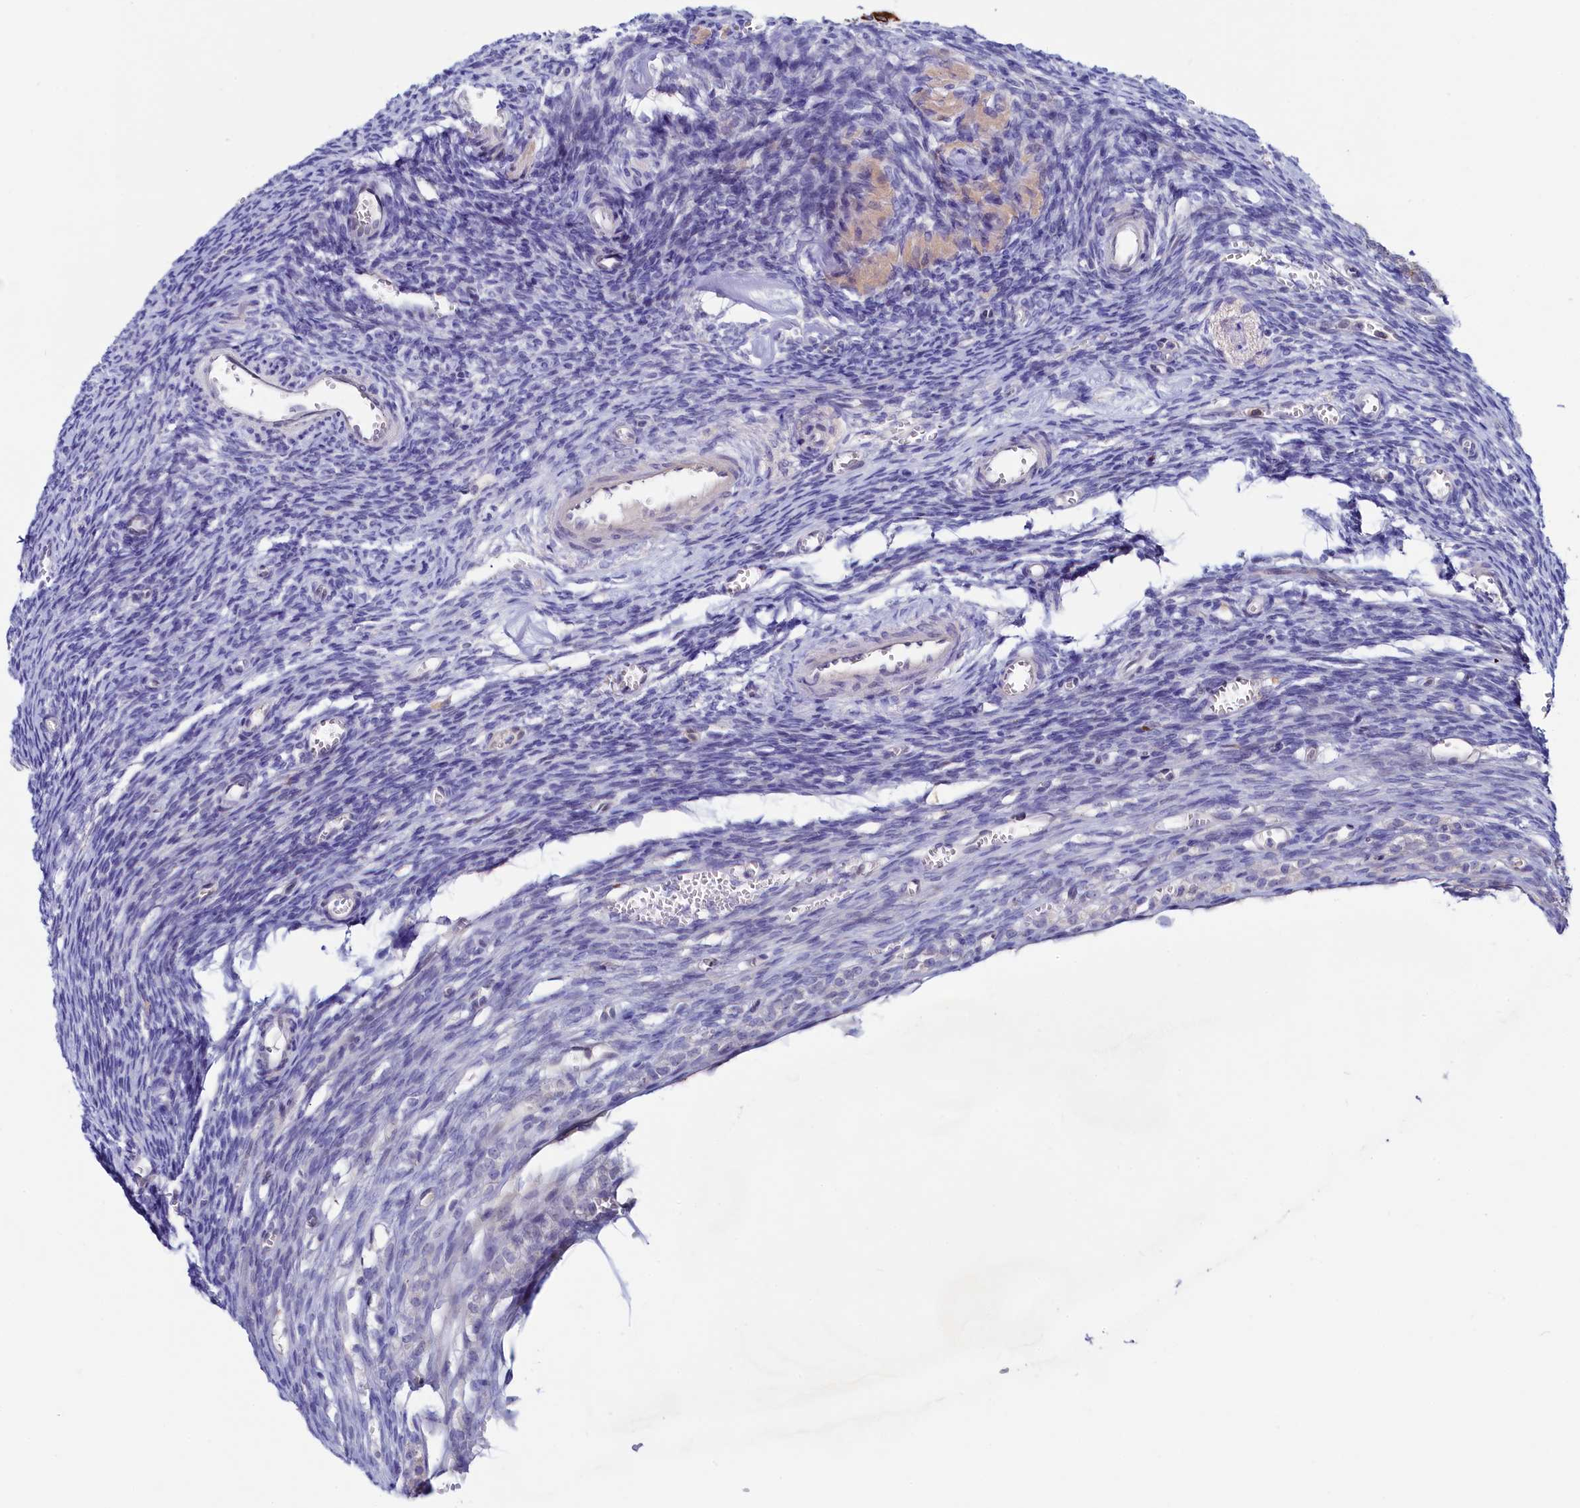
{"staining": {"intensity": "negative", "quantity": "none", "location": "none"}, "tissue": "ovary", "cell_type": "Ovarian stroma cells", "image_type": "normal", "snomed": [{"axis": "morphology", "description": "Normal tissue, NOS"}, {"axis": "topography", "description": "Ovary"}], "caption": "Histopathology image shows no protein positivity in ovarian stroma cells of benign ovary. (DAB IHC visualized using brightfield microscopy, high magnification).", "gene": "ASTE1", "patient": {"sex": "female", "age": 39}}